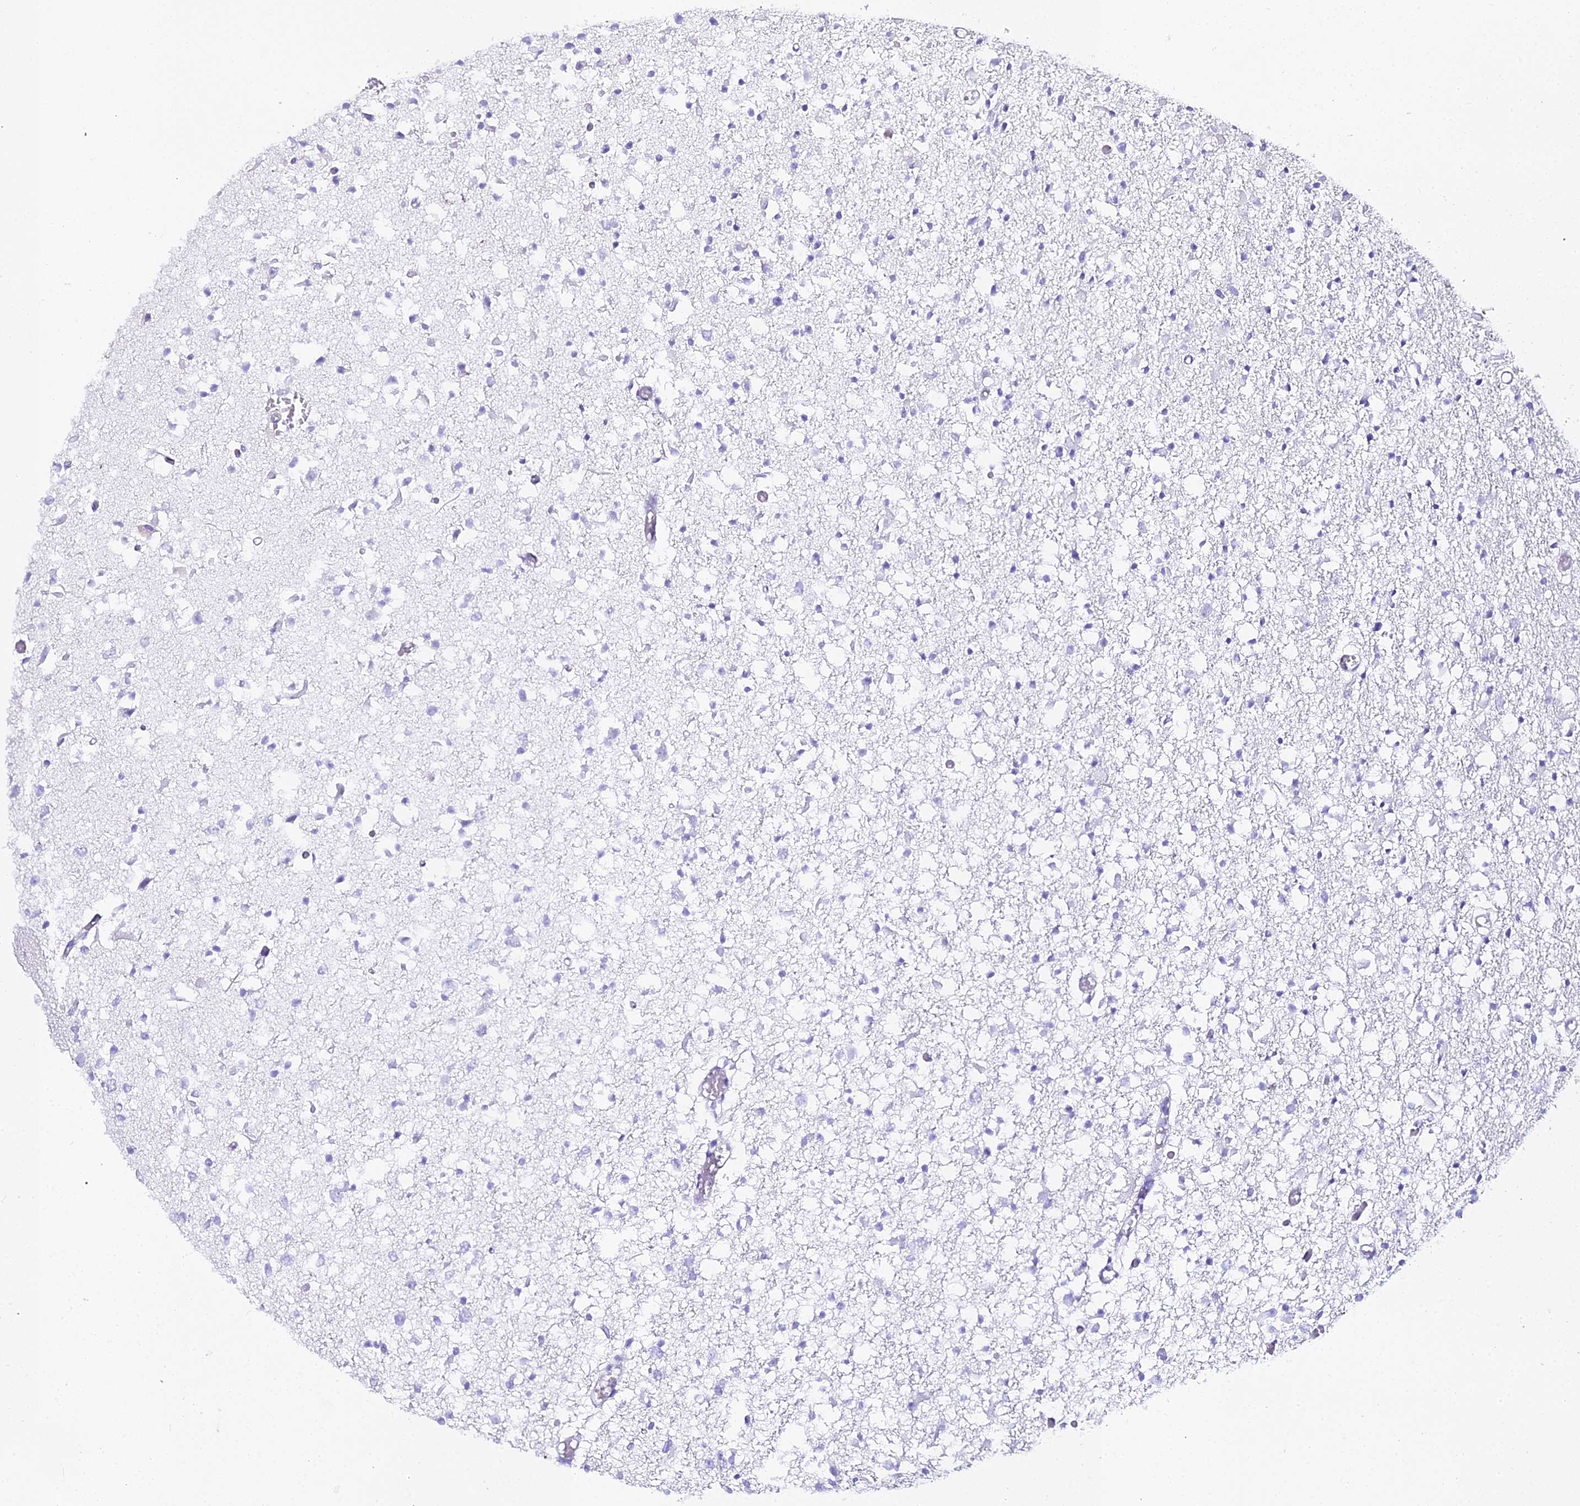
{"staining": {"intensity": "negative", "quantity": "none", "location": "none"}, "tissue": "glioma", "cell_type": "Tumor cells", "image_type": "cancer", "snomed": [{"axis": "morphology", "description": "Glioma, malignant, Low grade"}, {"axis": "topography", "description": "Brain"}], "caption": "Protein analysis of glioma reveals no significant expression in tumor cells.", "gene": "GLYAT", "patient": {"sex": "female", "age": 22}}